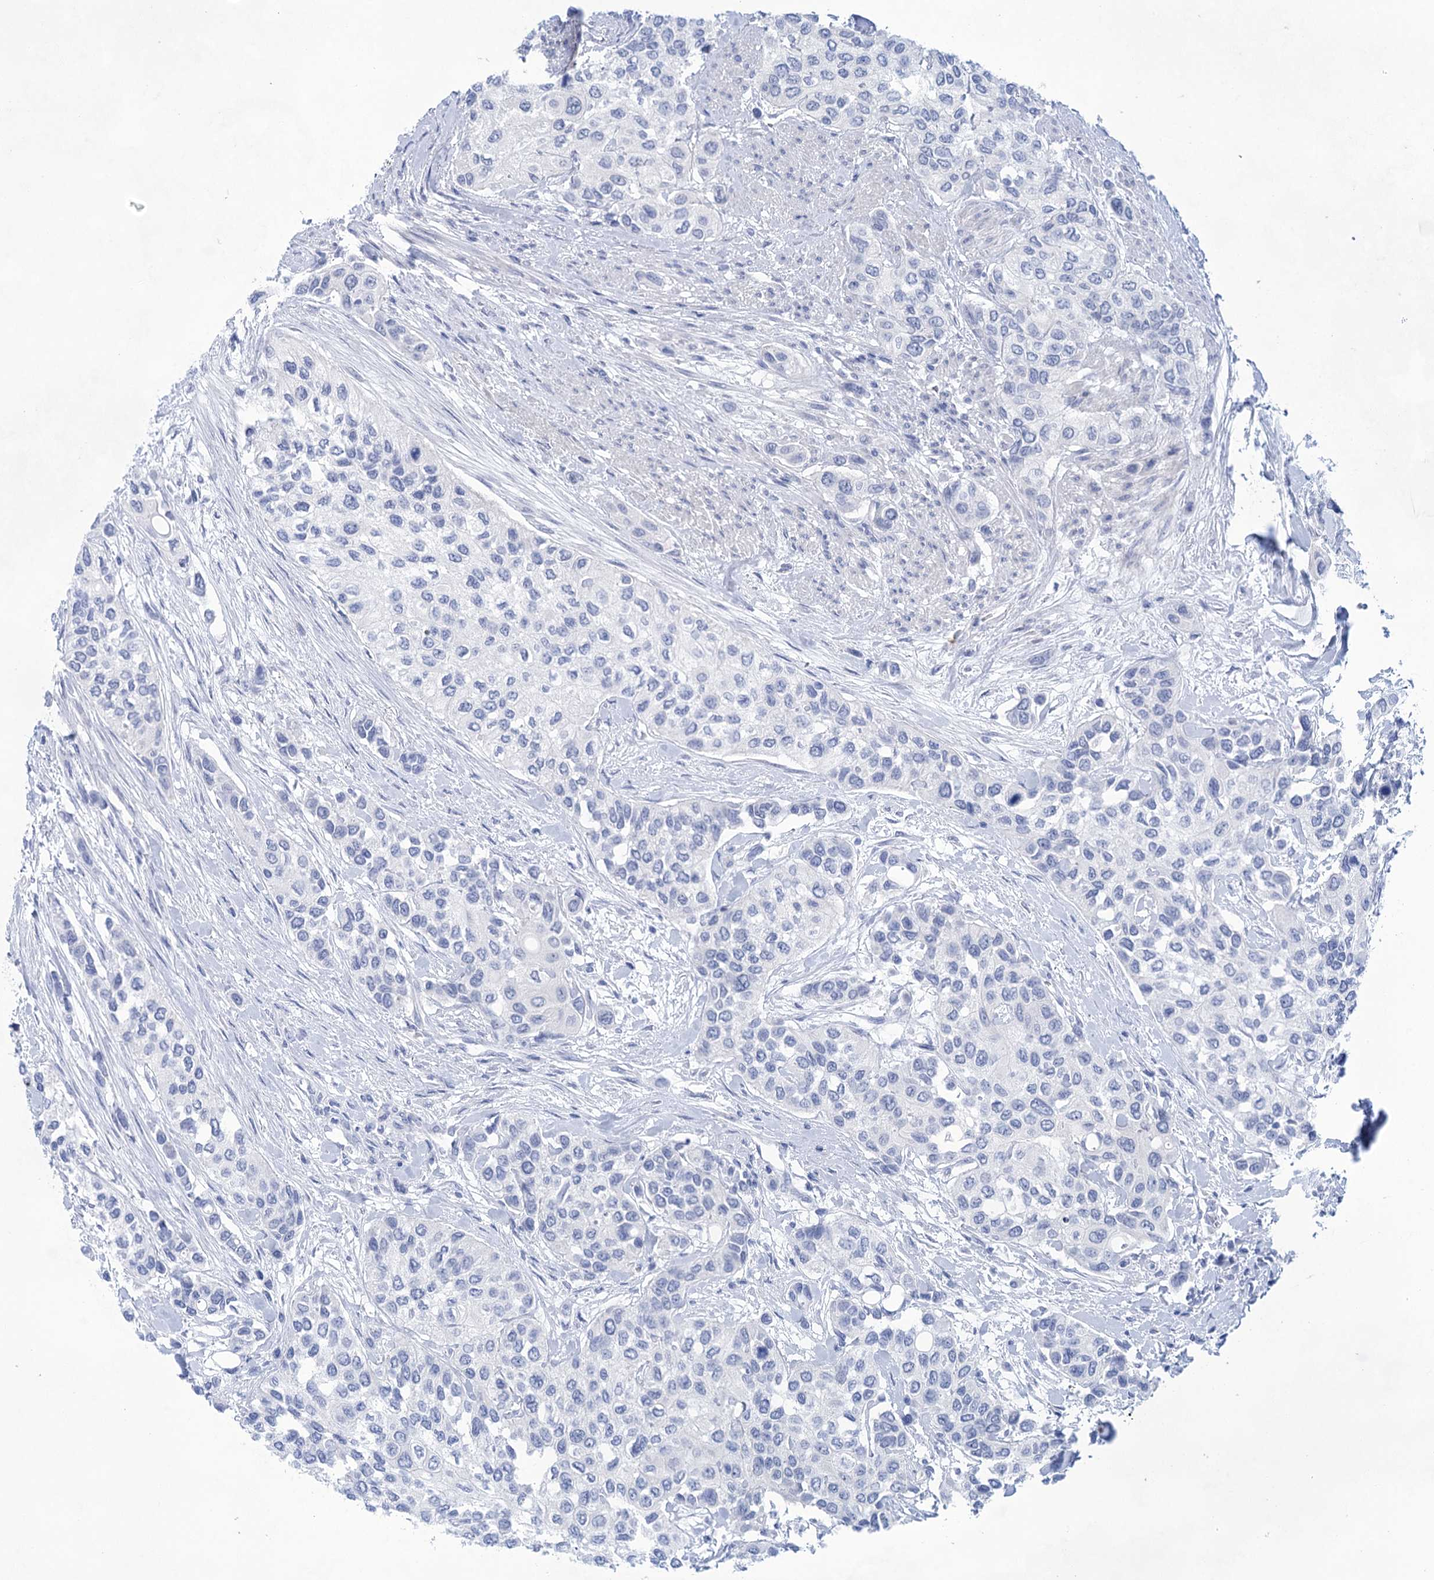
{"staining": {"intensity": "negative", "quantity": "none", "location": "none"}, "tissue": "urothelial cancer", "cell_type": "Tumor cells", "image_type": "cancer", "snomed": [{"axis": "morphology", "description": "Normal tissue, NOS"}, {"axis": "morphology", "description": "Urothelial carcinoma, High grade"}, {"axis": "topography", "description": "Vascular tissue"}, {"axis": "topography", "description": "Urinary bladder"}], "caption": "This is a image of immunohistochemistry (IHC) staining of high-grade urothelial carcinoma, which shows no expression in tumor cells.", "gene": "LALBA", "patient": {"sex": "female", "age": 56}}